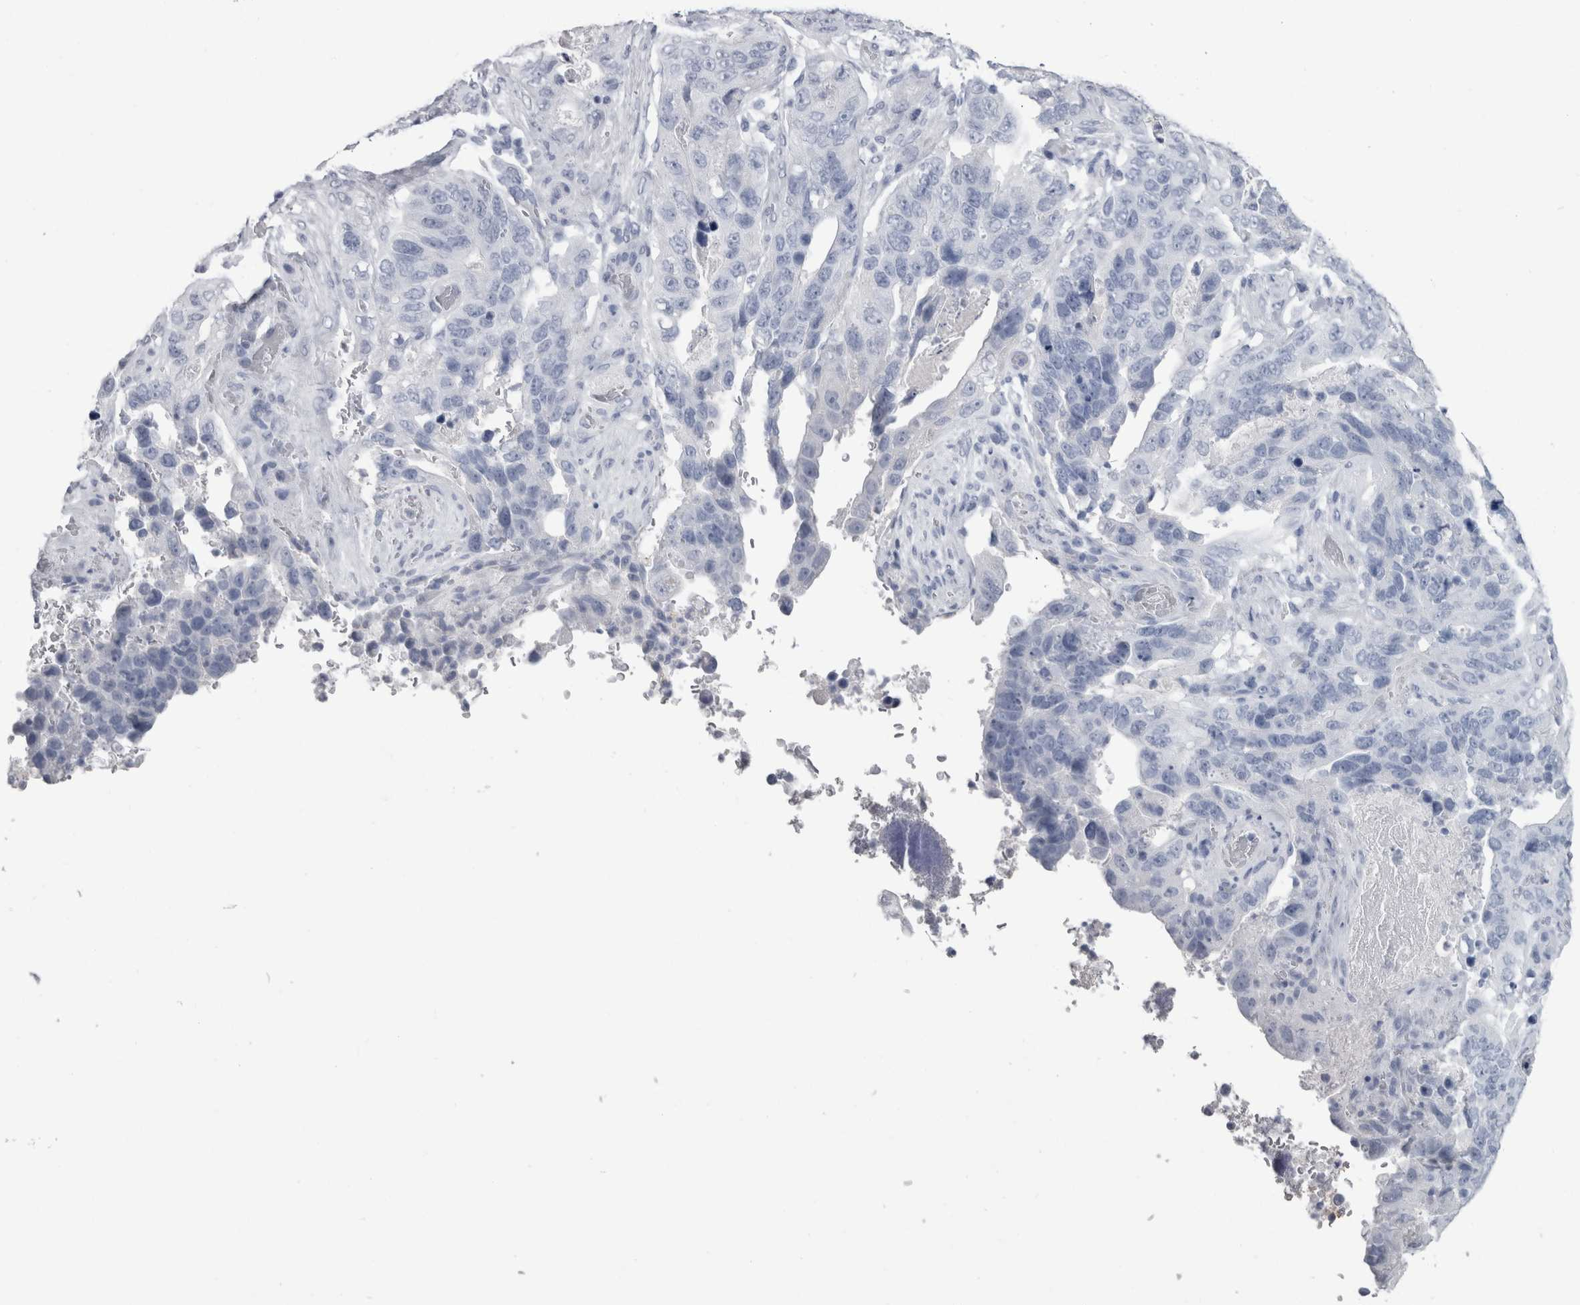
{"staining": {"intensity": "negative", "quantity": "none", "location": "none"}, "tissue": "stomach cancer", "cell_type": "Tumor cells", "image_type": "cancer", "snomed": [{"axis": "morphology", "description": "Adenocarcinoma, NOS"}, {"axis": "topography", "description": "Stomach"}], "caption": "Tumor cells show no significant expression in stomach cancer (adenocarcinoma).", "gene": "PTH", "patient": {"sex": "female", "age": 89}}